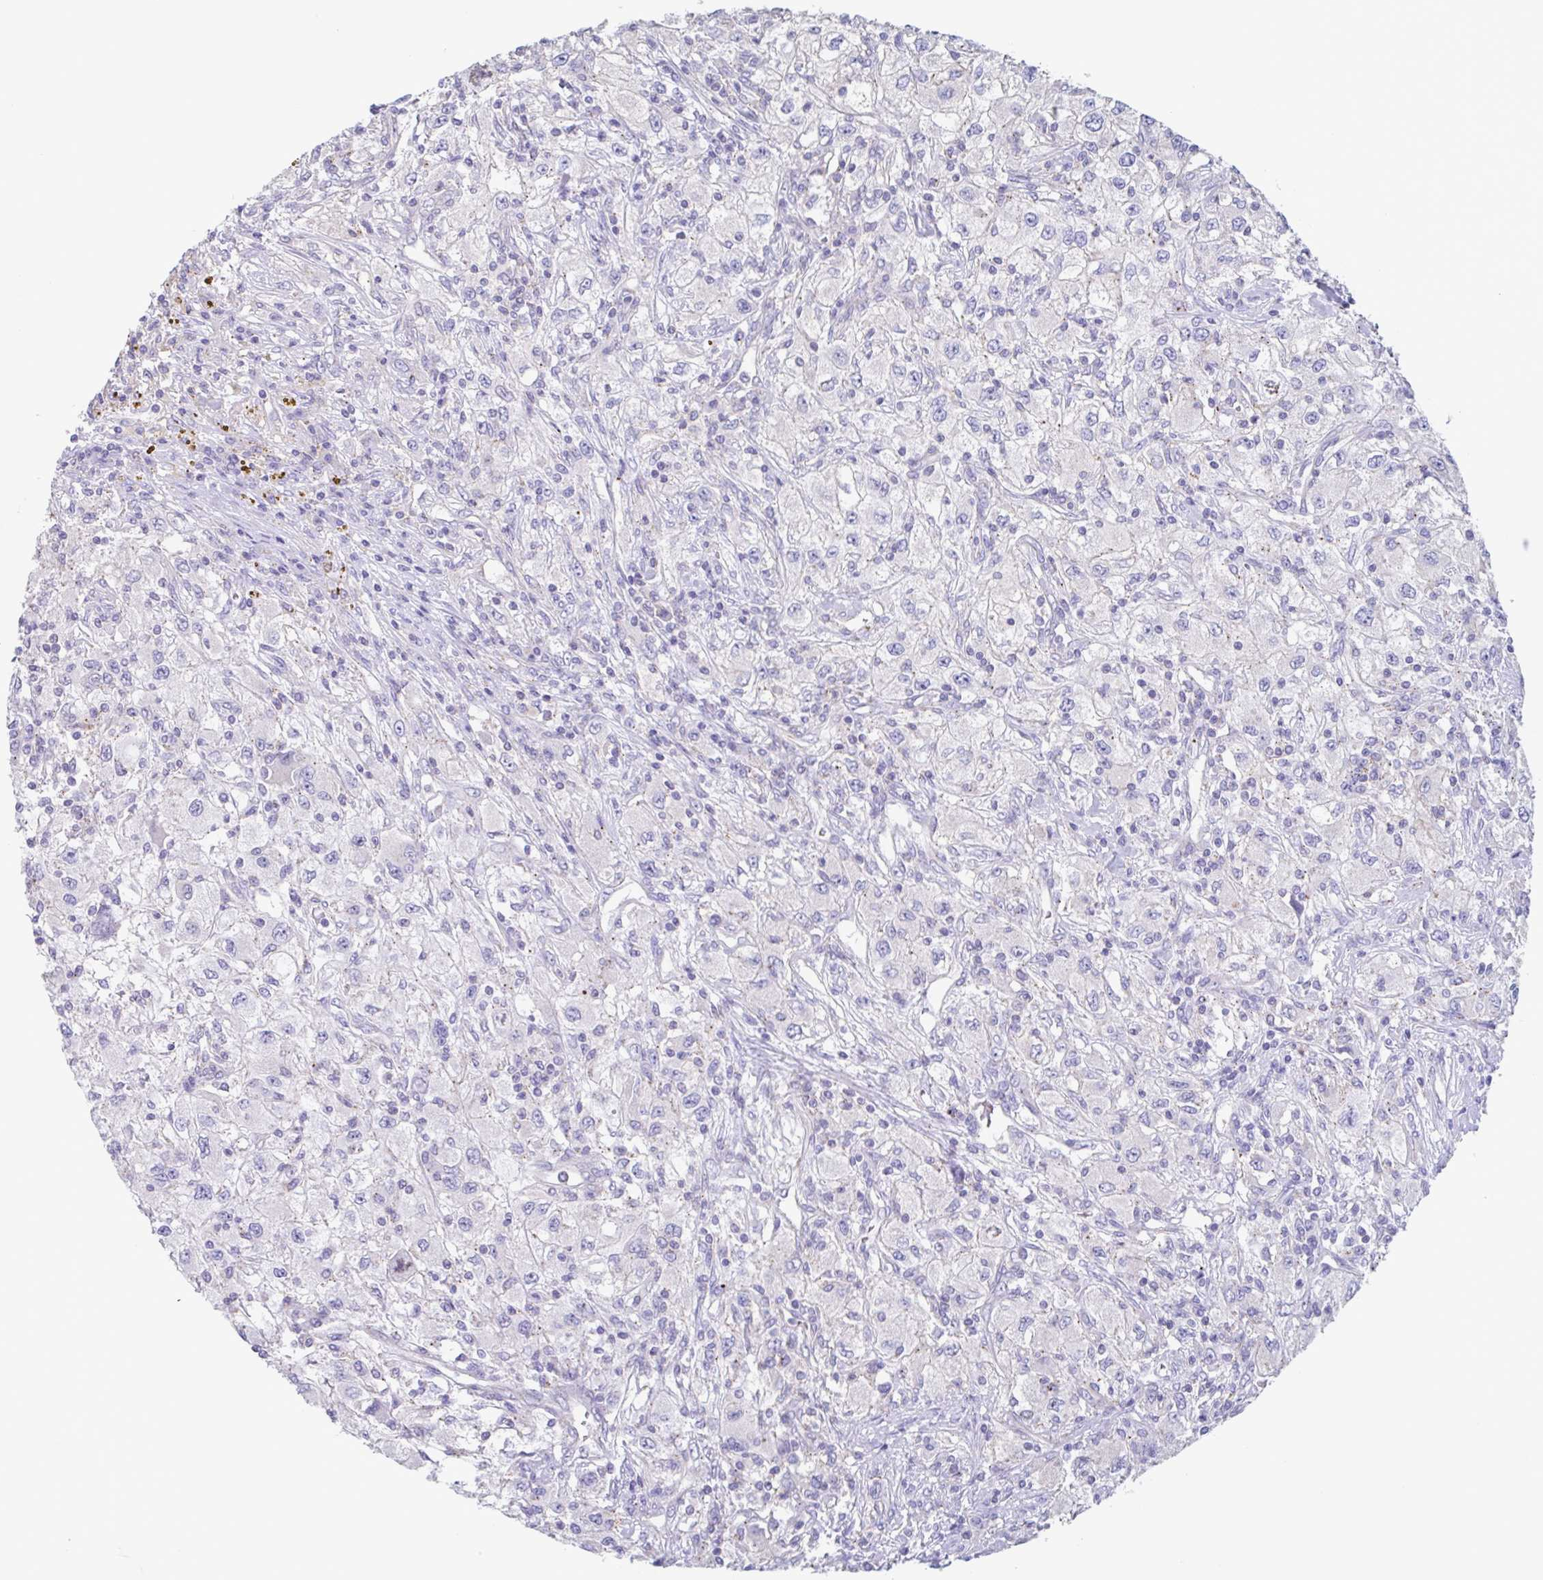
{"staining": {"intensity": "negative", "quantity": "none", "location": "none"}, "tissue": "renal cancer", "cell_type": "Tumor cells", "image_type": "cancer", "snomed": [{"axis": "morphology", "description": "Adenocarcinoma, NOS"}, {"axis": "topography", "description": "Kidney"}], "caption": "Tumor cells are negative for brown protein staining in renal cancer. Brightfield microscopy of immunohistochemistry (IHC) stained with DAB (3,3'-diaminobenzidine) (brown) and hematoxylin (blue), captured at high magnification.", "gene": "CHMP5", "patient": {"sex": "female", "age": 67}}